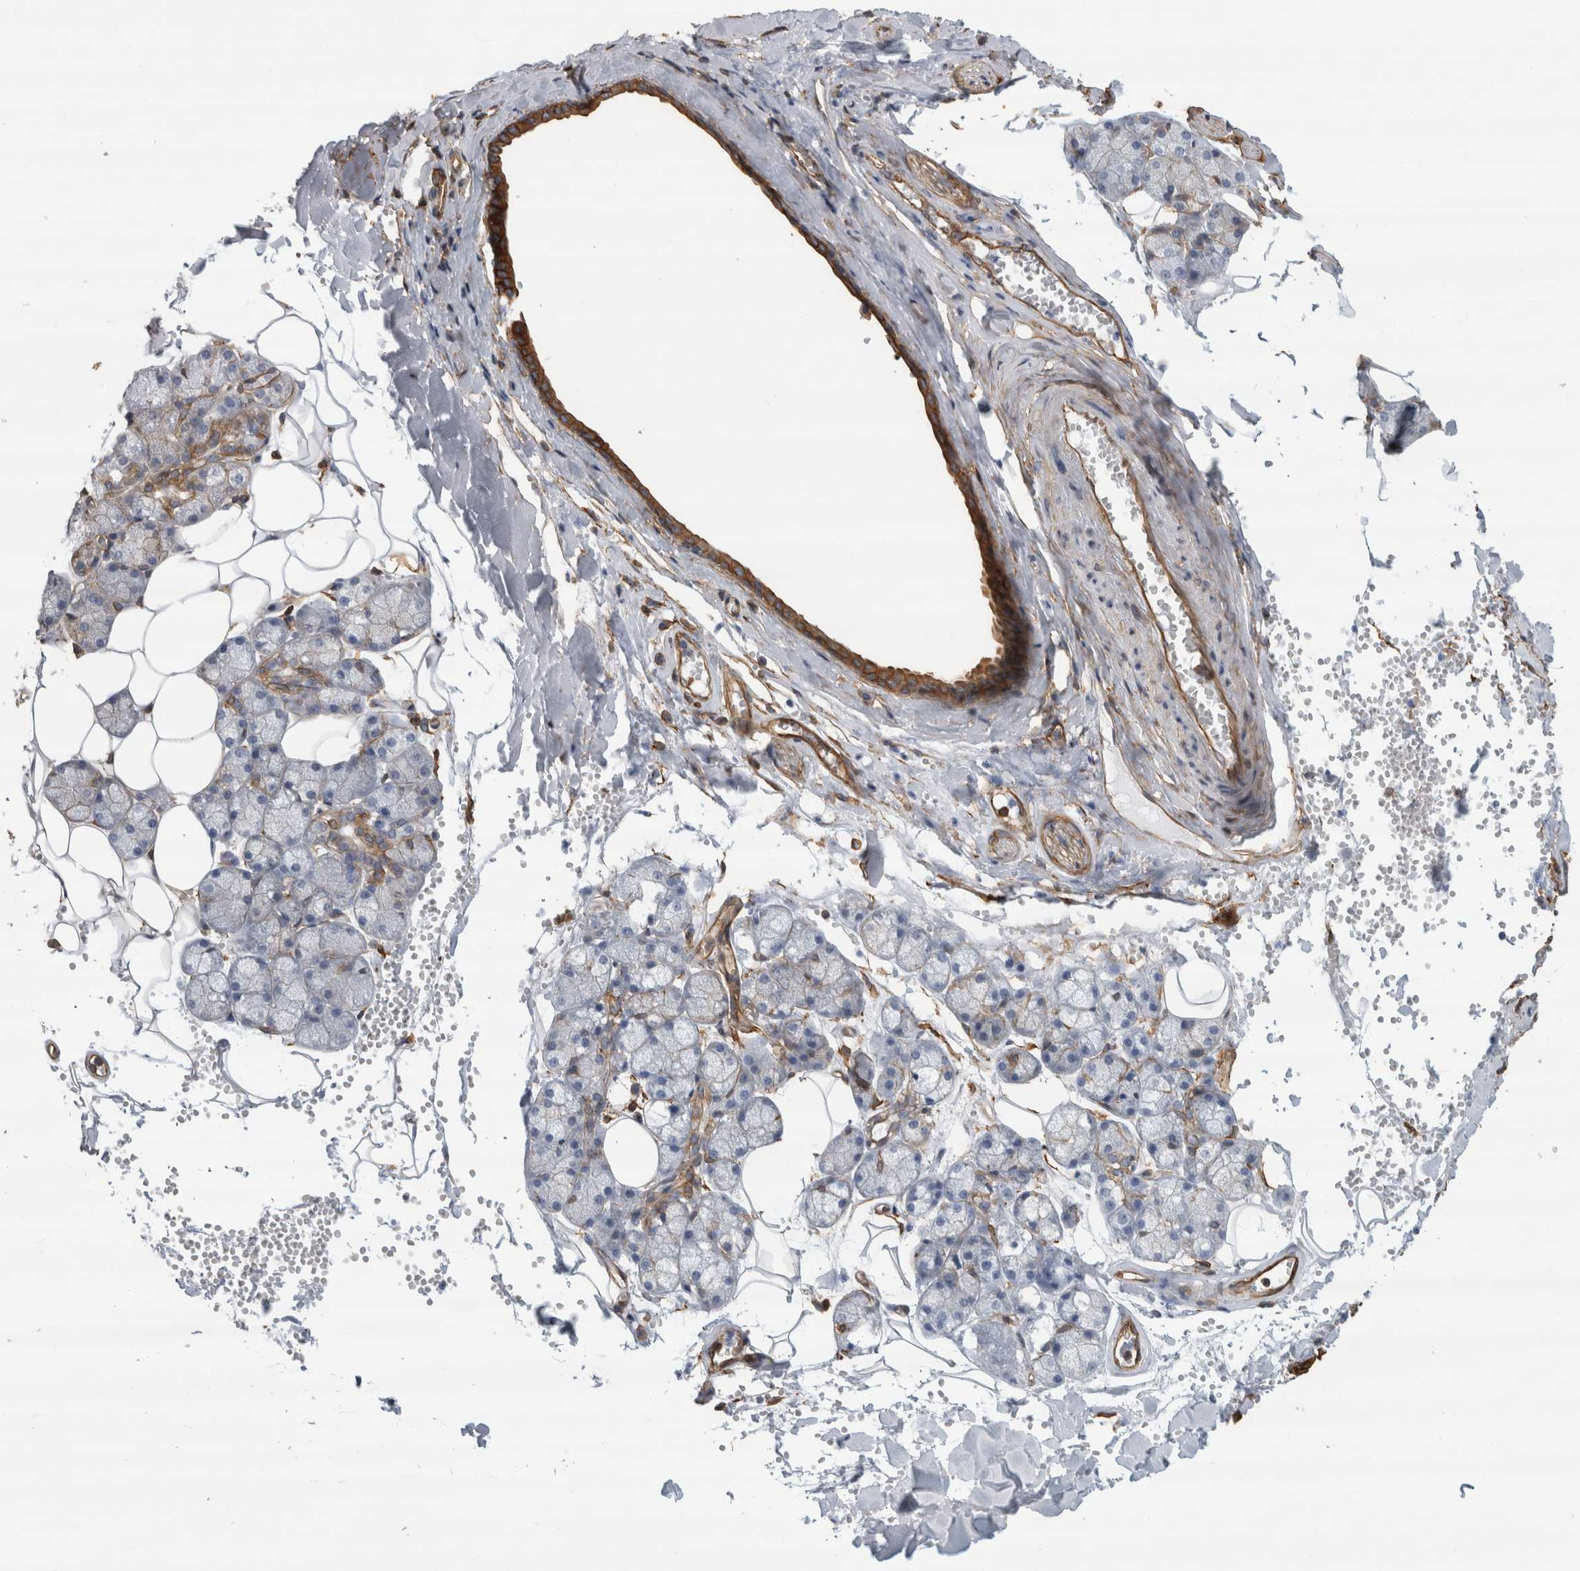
{"staining": {"intensity": "strong", "quantity": "25%-75%", "location": "cytoplasmic/membranous"}, "tissue": "salivary gland", "cell_type": "Glandular cells", "image_type": "normal", "snomed": [{"axis": "morphology", "description": "Normal tissue, NOS"}, {"axis": "topography", "description": "Salivary gland"}], "caption": "The micrograph reveals staining of unremarkable salivary gland, revealing strong cytoplasmic/membranous protein staining (brown color) within glandular cells.", "gene": "AHNAK", "patient": {"sex": "male", "age": 62}}